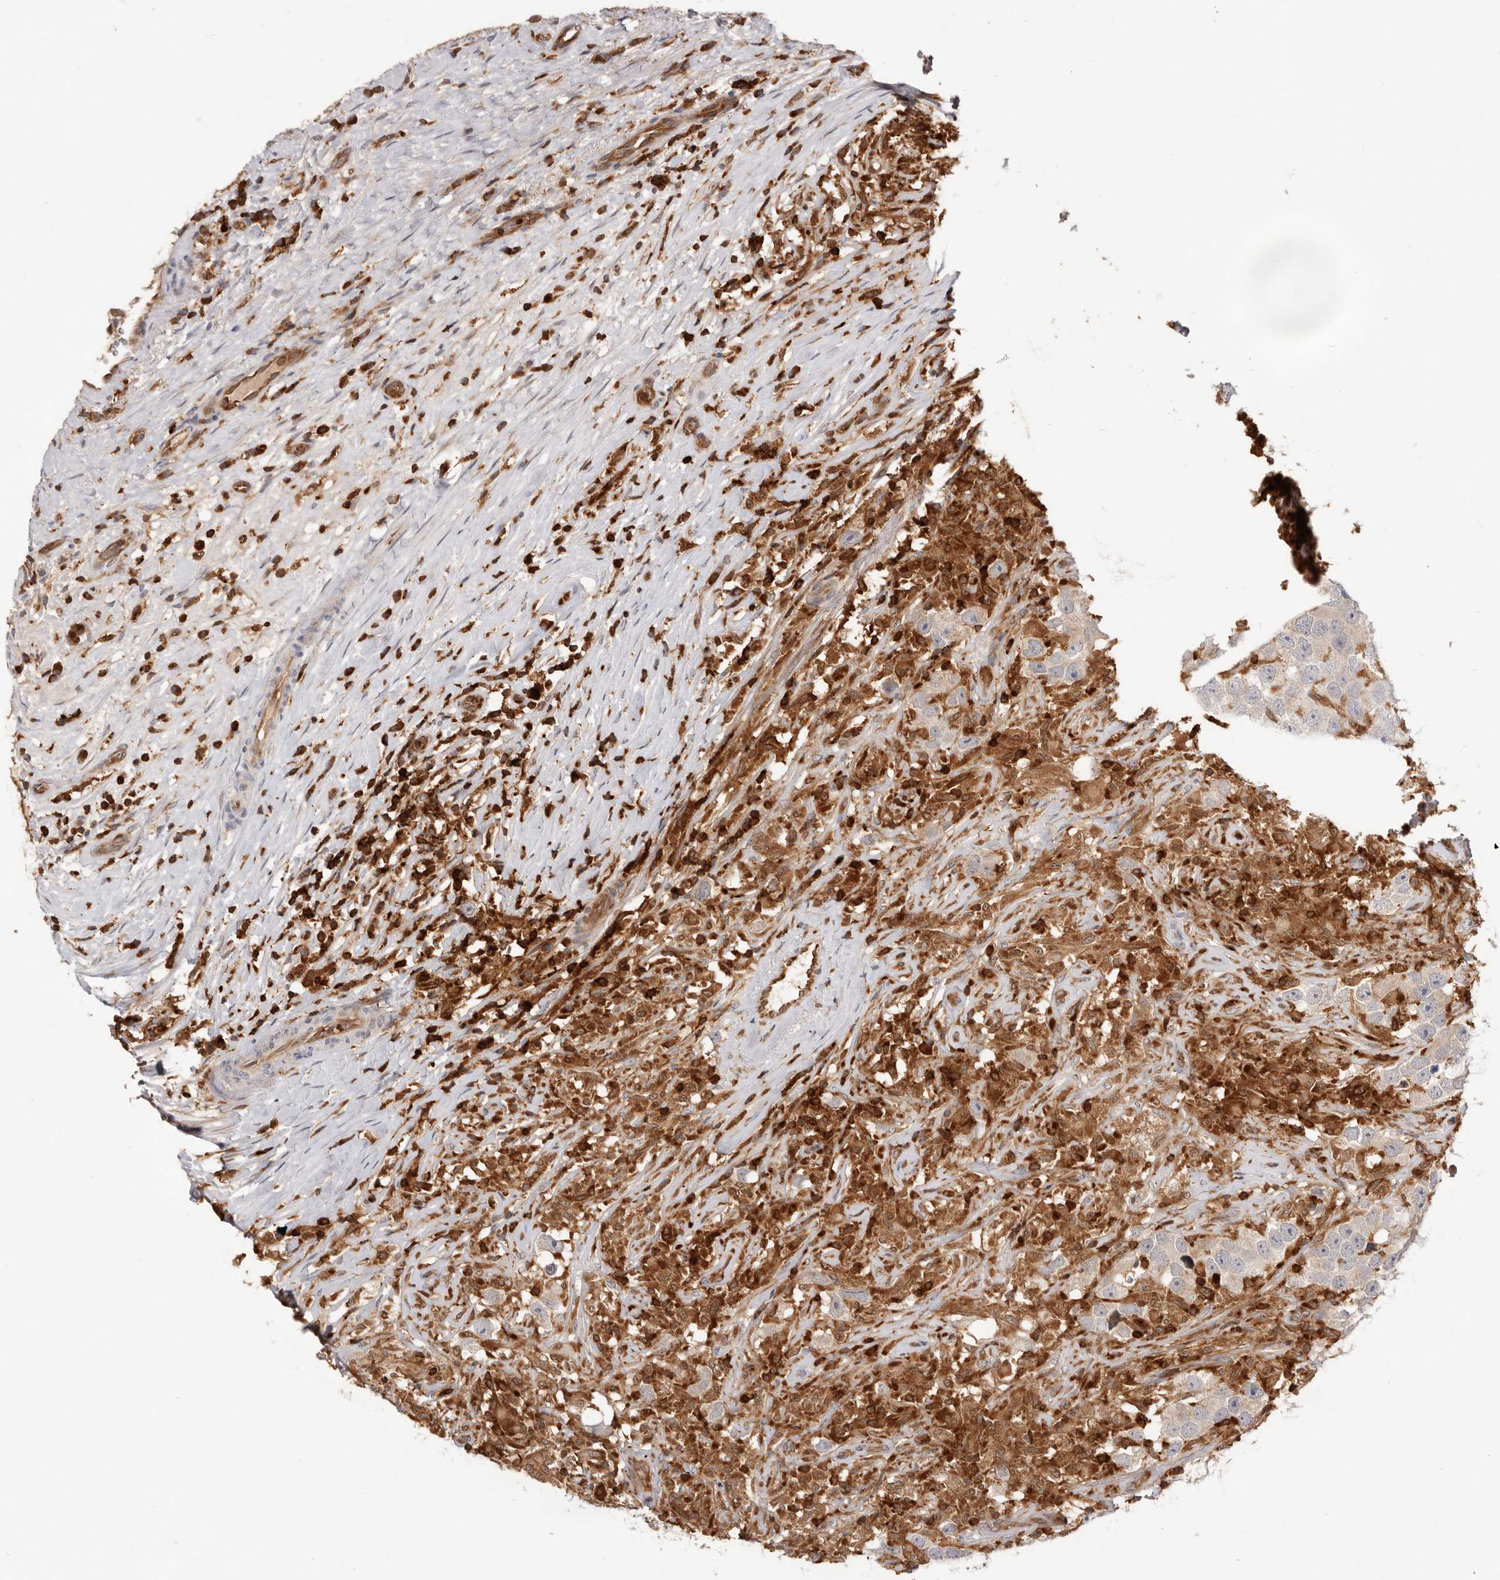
{"staining": {"intensity": "negative", "quantity": "none", "location": "none"}, "tissue": "testis cancer", "cell_type": "Tumor cells", "image_type": "cancer", "snomed": [{"axis": "morphology", "description": "Seminoma, NOS"}, {"axis": "topography", "description": "Testis"}], "caption": "Testis cancer was stained to show a protein in brown. There is no significant positivity in tumor cells.", "gene": "RNF213", "patient": {"sex": "male", "age": 49}}